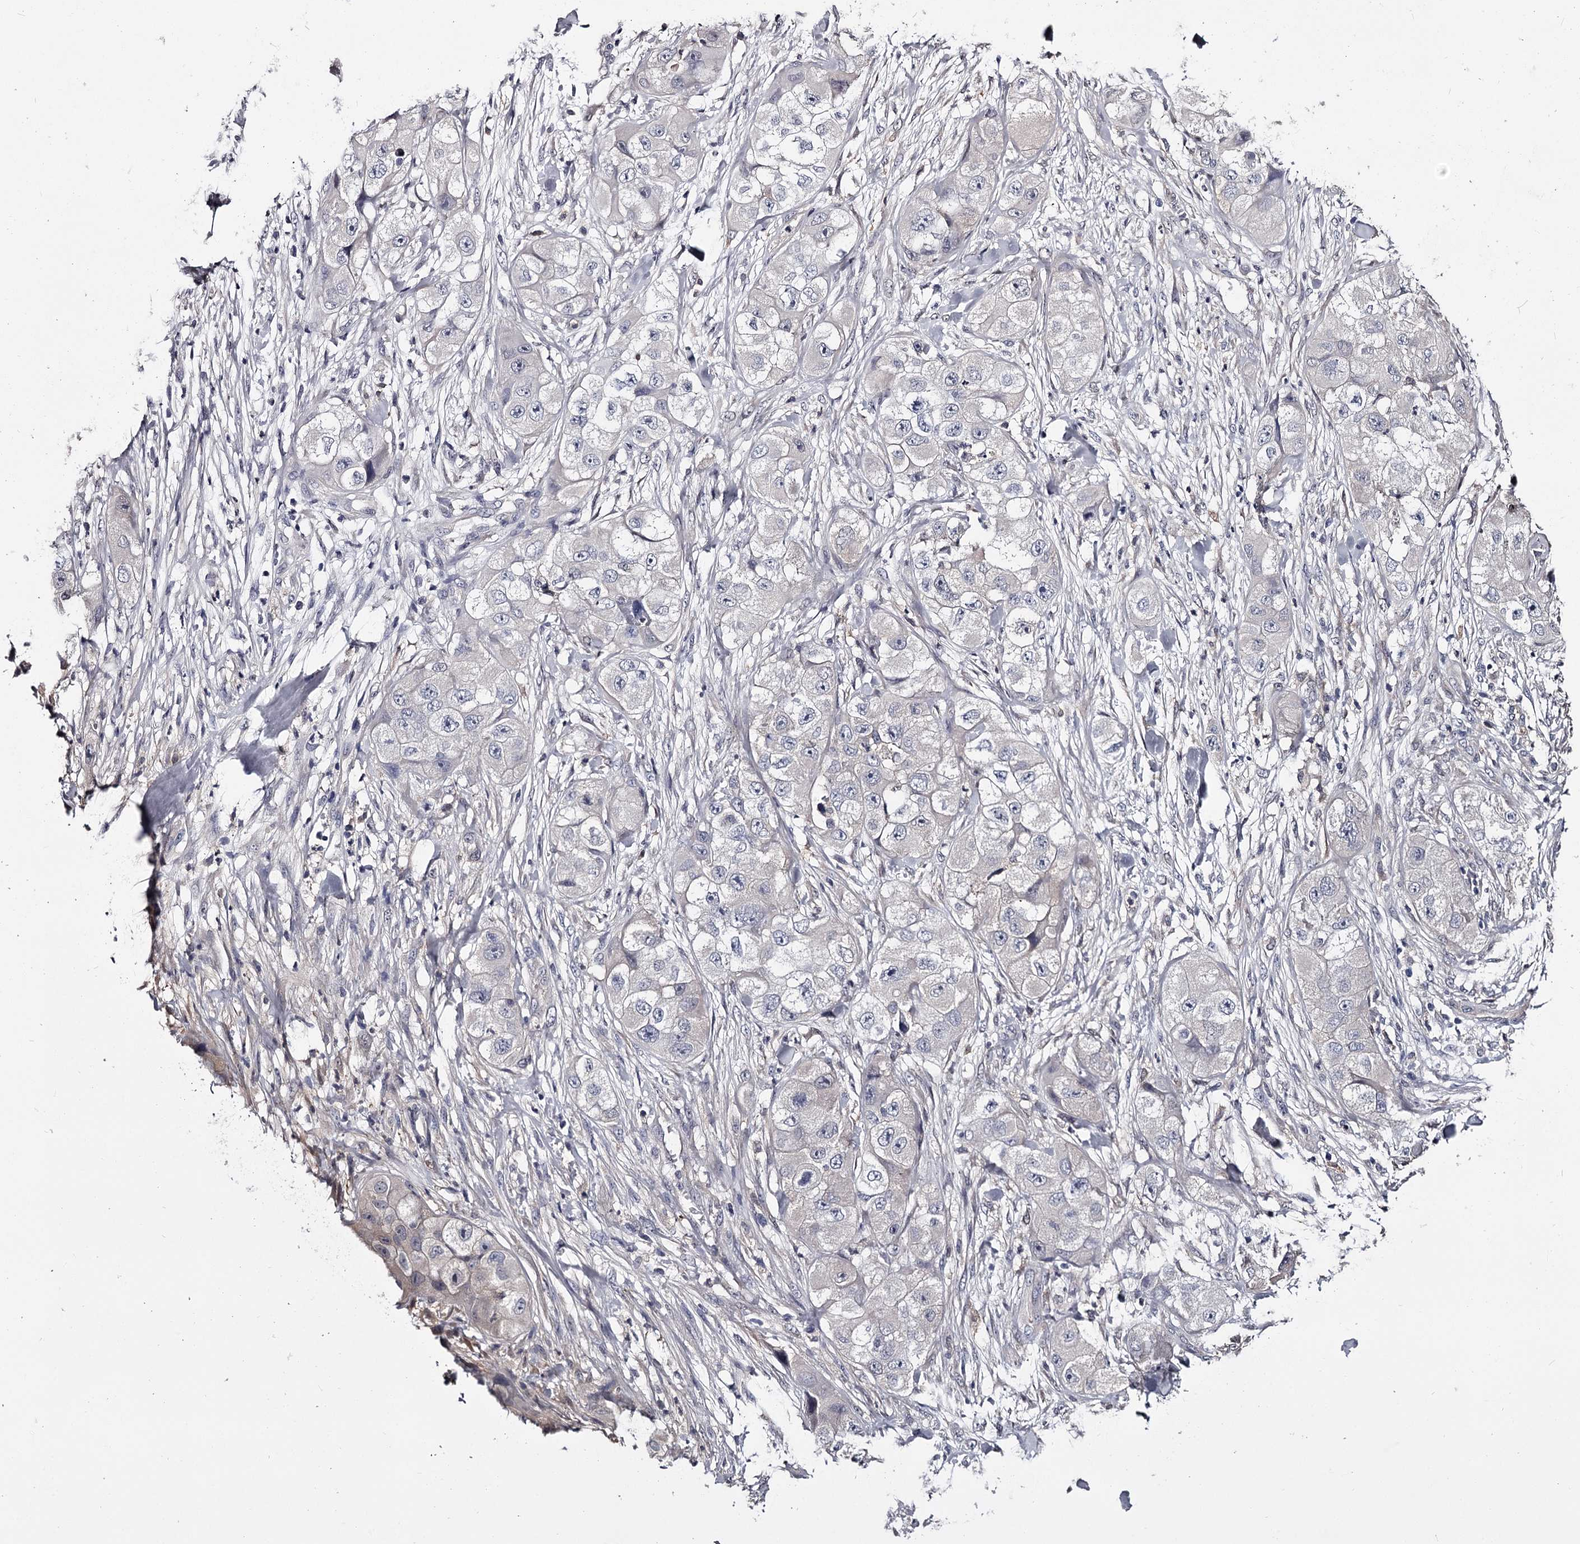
{"staining": {"intensity": "negative", "quantity": "none", "location": "none"}, "tissue": "skin cancer", "cell_type": "Tumor cells", "image_type": "cancer", "snomed": [{"axis": "morphology", "description": "Squamous cell carcinoma, NOS"}, {"axis": "topography", "description": "Skin"}, {"axis": "topography", "description": "Subcutis"}], "caption": "Human squamous cell carcinoma (skin) stained for a protein using immunohistochemistry displays no positivity in tumor cells.", "gene": "GSTO1", "patient": {"sex": "male", "age": 73}}